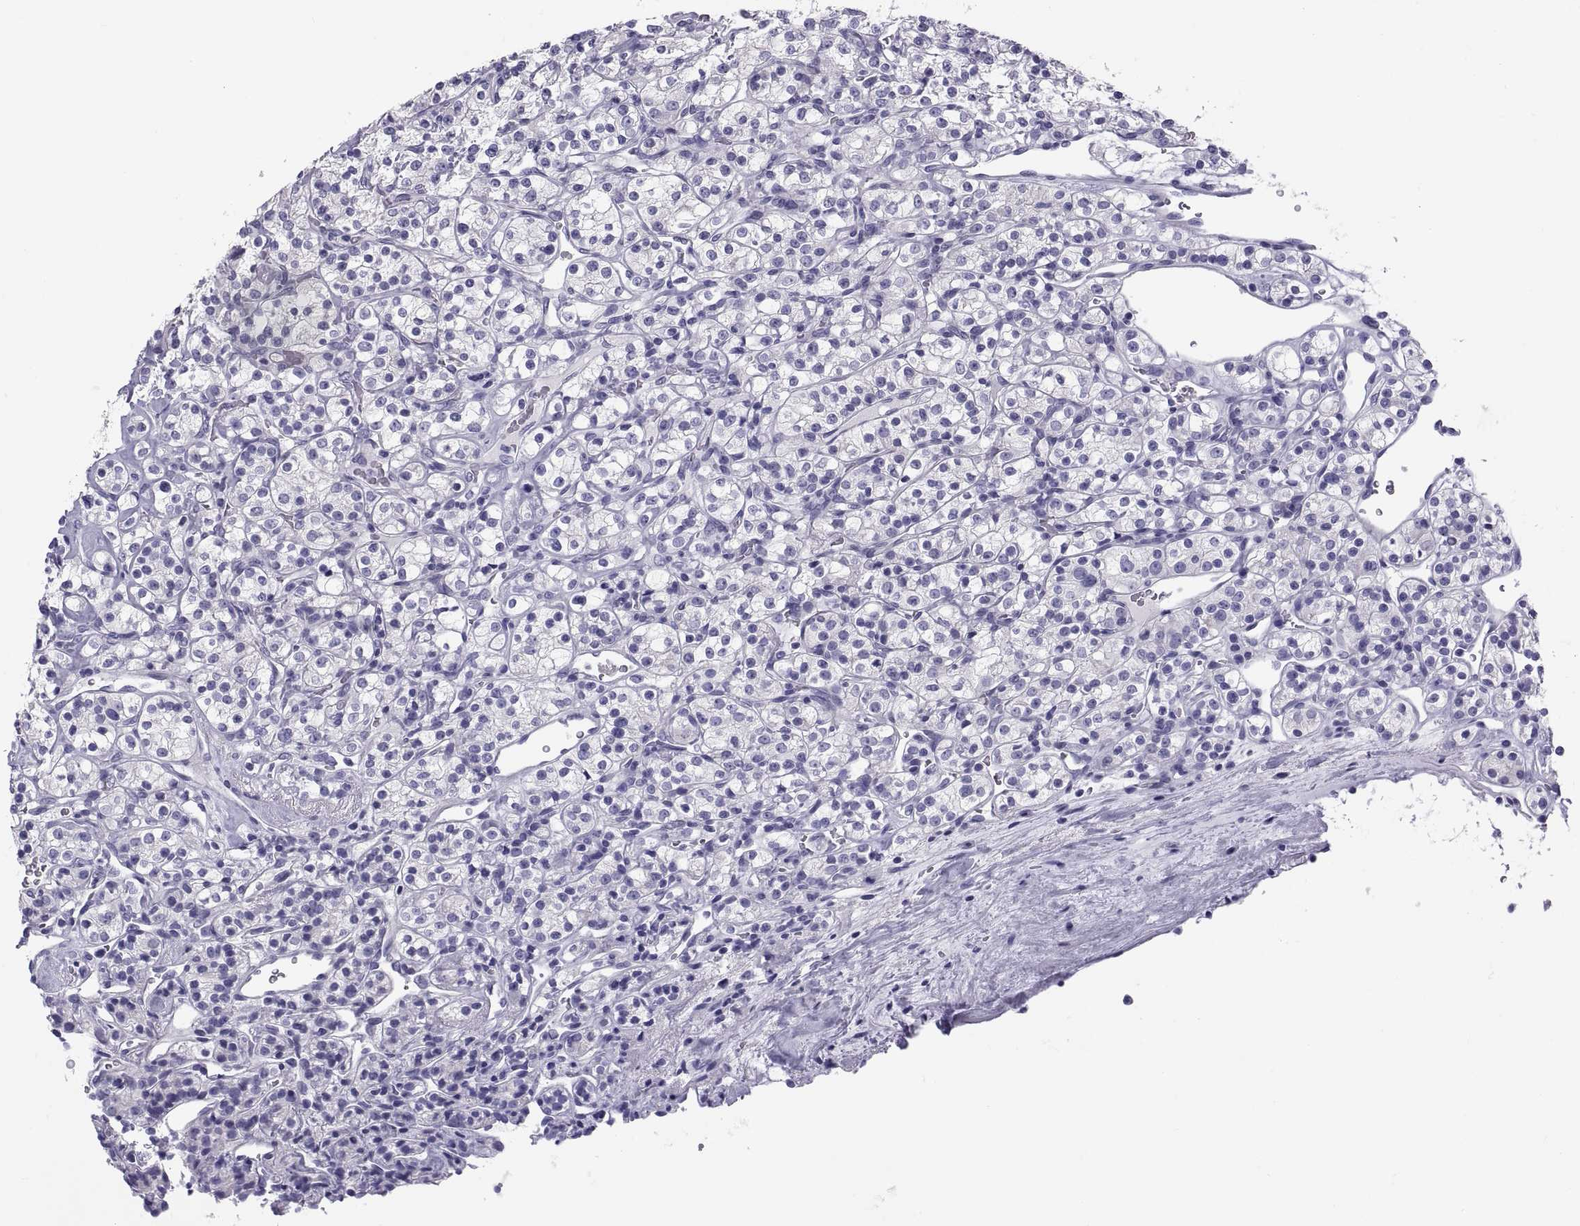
{"staining": {"intensity": "negative", "quantity": "none", "location": "none"}, "tissue": "renal cancer", "cell_type": "Tumor cells", "image_type": "cancer", "snomed": [{"axis": "morphology", "description": "Adenocarcinoma, NOS"}, {"axis": "topography", "description": "Kidney"}], "caption": "Immunohistochemistry photomicrograph of human renal adenocarcinoma stained for a protein (brown), which demonstrates no expression in tumor cells.", "gene": "RNASE12", "patient": {"sex": "male", "age": 77}}